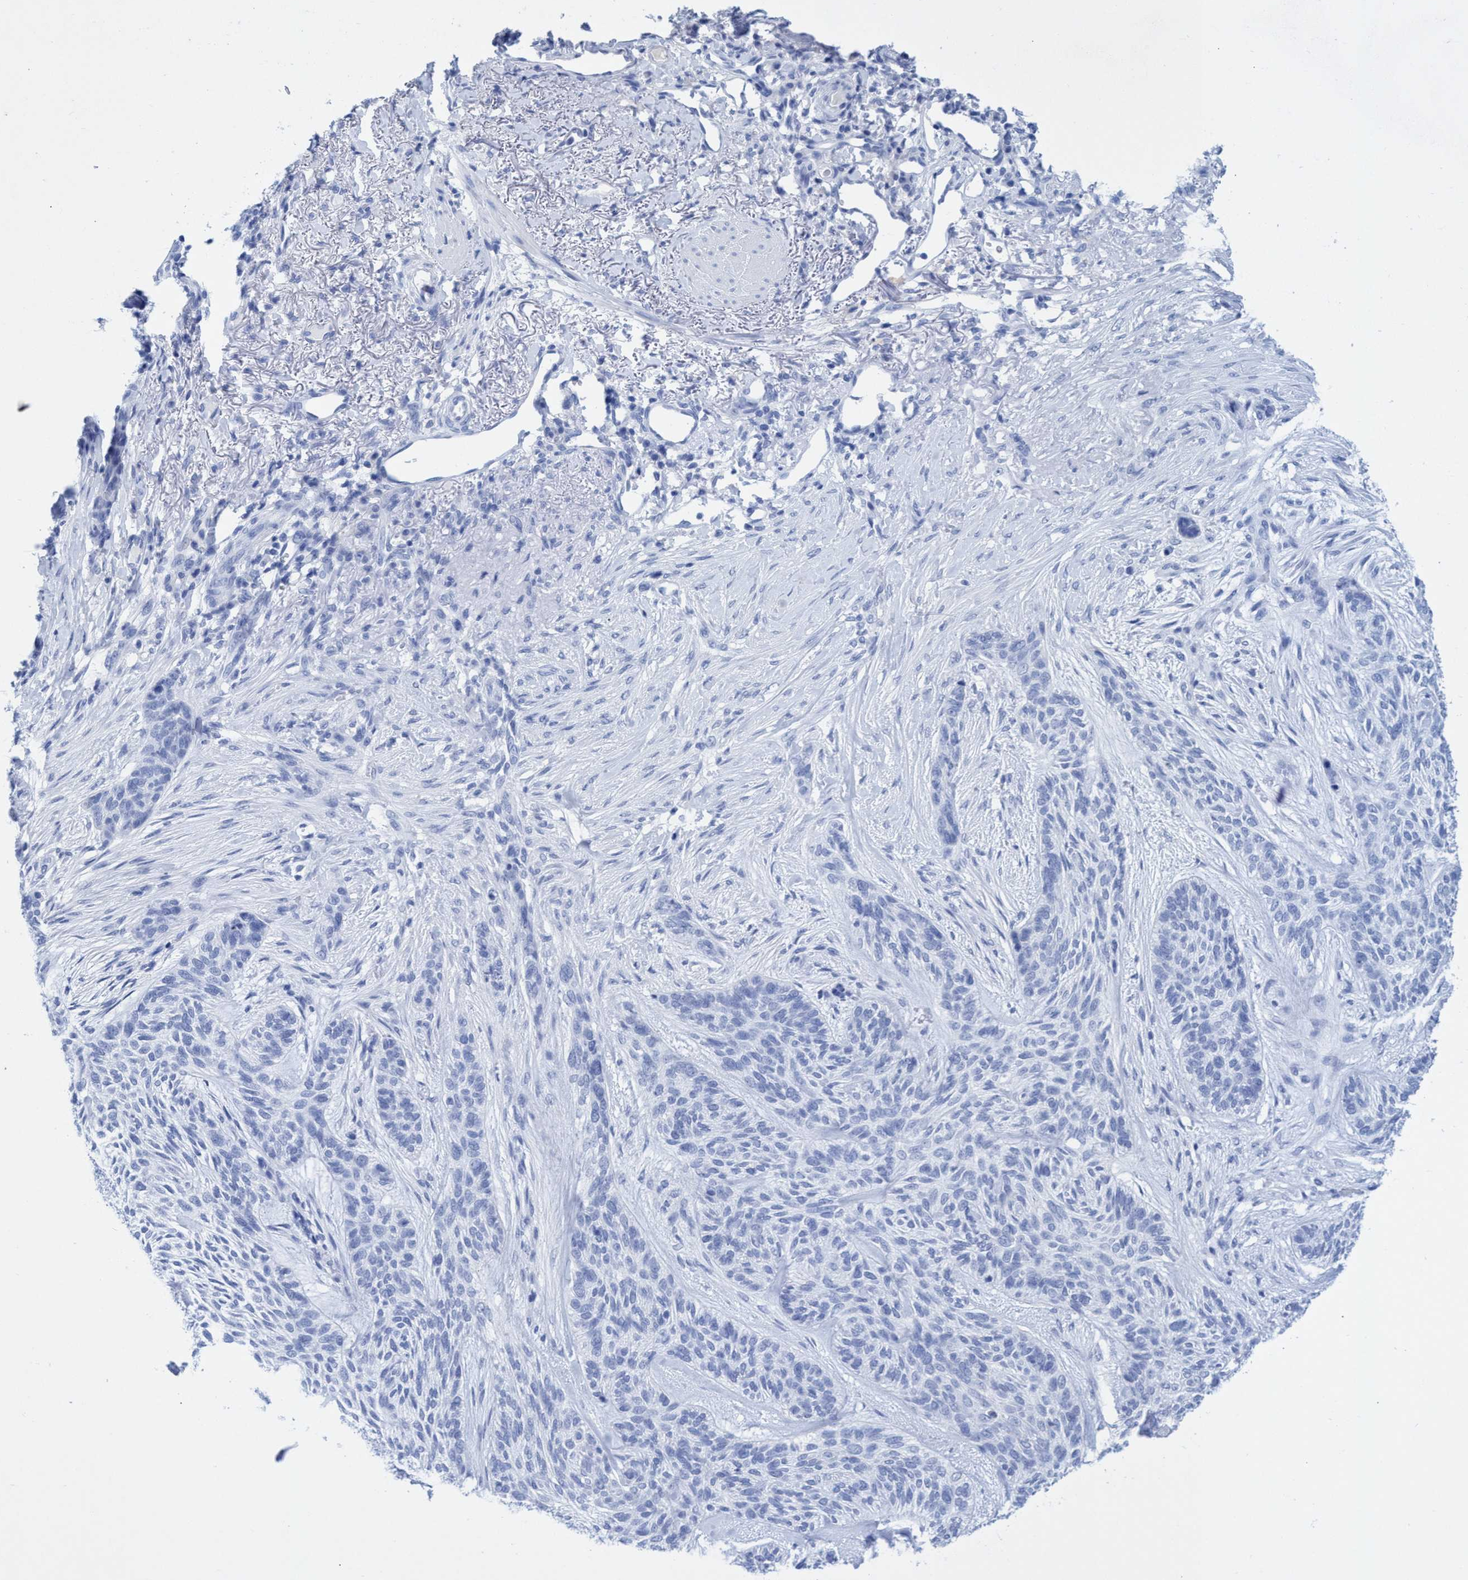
{"staining": {"intensity": "negative", "quantity": "none", "location": "none"}, "tissue": "skin cancer", "cell_type": "Tumor cells", "image_type": "cancer", "snomed": [{"axis": "morphology", "description": "Basal cell carcinoma"}, {"axis": "topography", "description": "Skin"}], "caption": "There is no significant staining in tumor cells of basal cell carcinoma (skin).", "gene": "INSL6", "patient": {"sex": "male", "age": 55}}